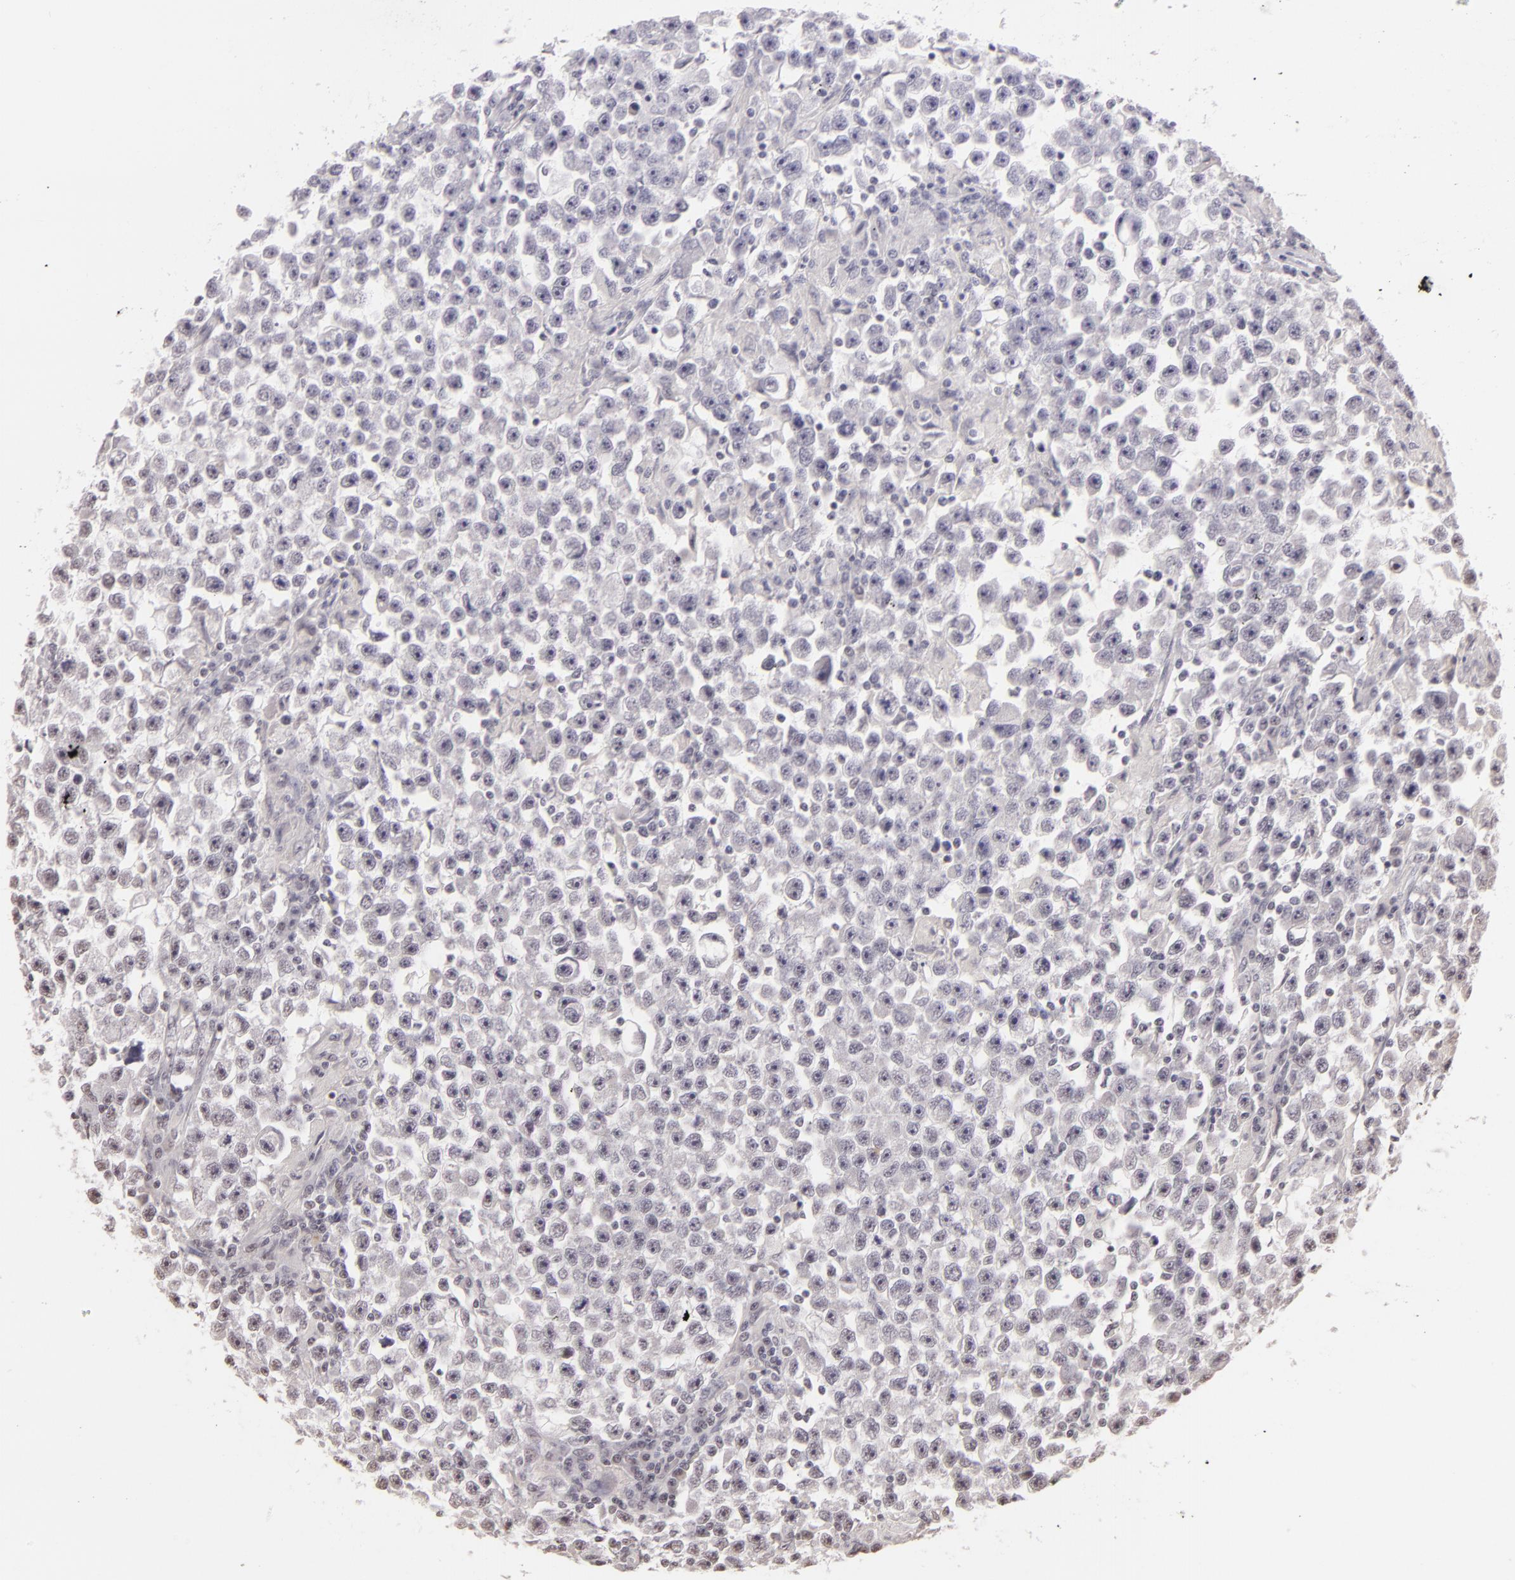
{"staining": {"intensity": "weak", "quantity": "25%-75%", "location": "nuclear"}, "tissue": "testis cancer", "cell_type": "Tumor cells", "image_type": "cancer", "snomed": [{"axis": "morphology", "description": "Seminoma, NOS"}, {"axis": "topography", "description": "Testis"}], "caption": "Testis cancer tissue exhibits weak nuclear positivity in approximately 25%-75% of tumor cells The protein is stained brown, and the nuclei are stained in blue (DAB (3,3'-diaminobenzidine) IHC with brightfield microscopy, high magnification).", "gene": "INTS6", "patient": {"sex": "male", "age": 33}}